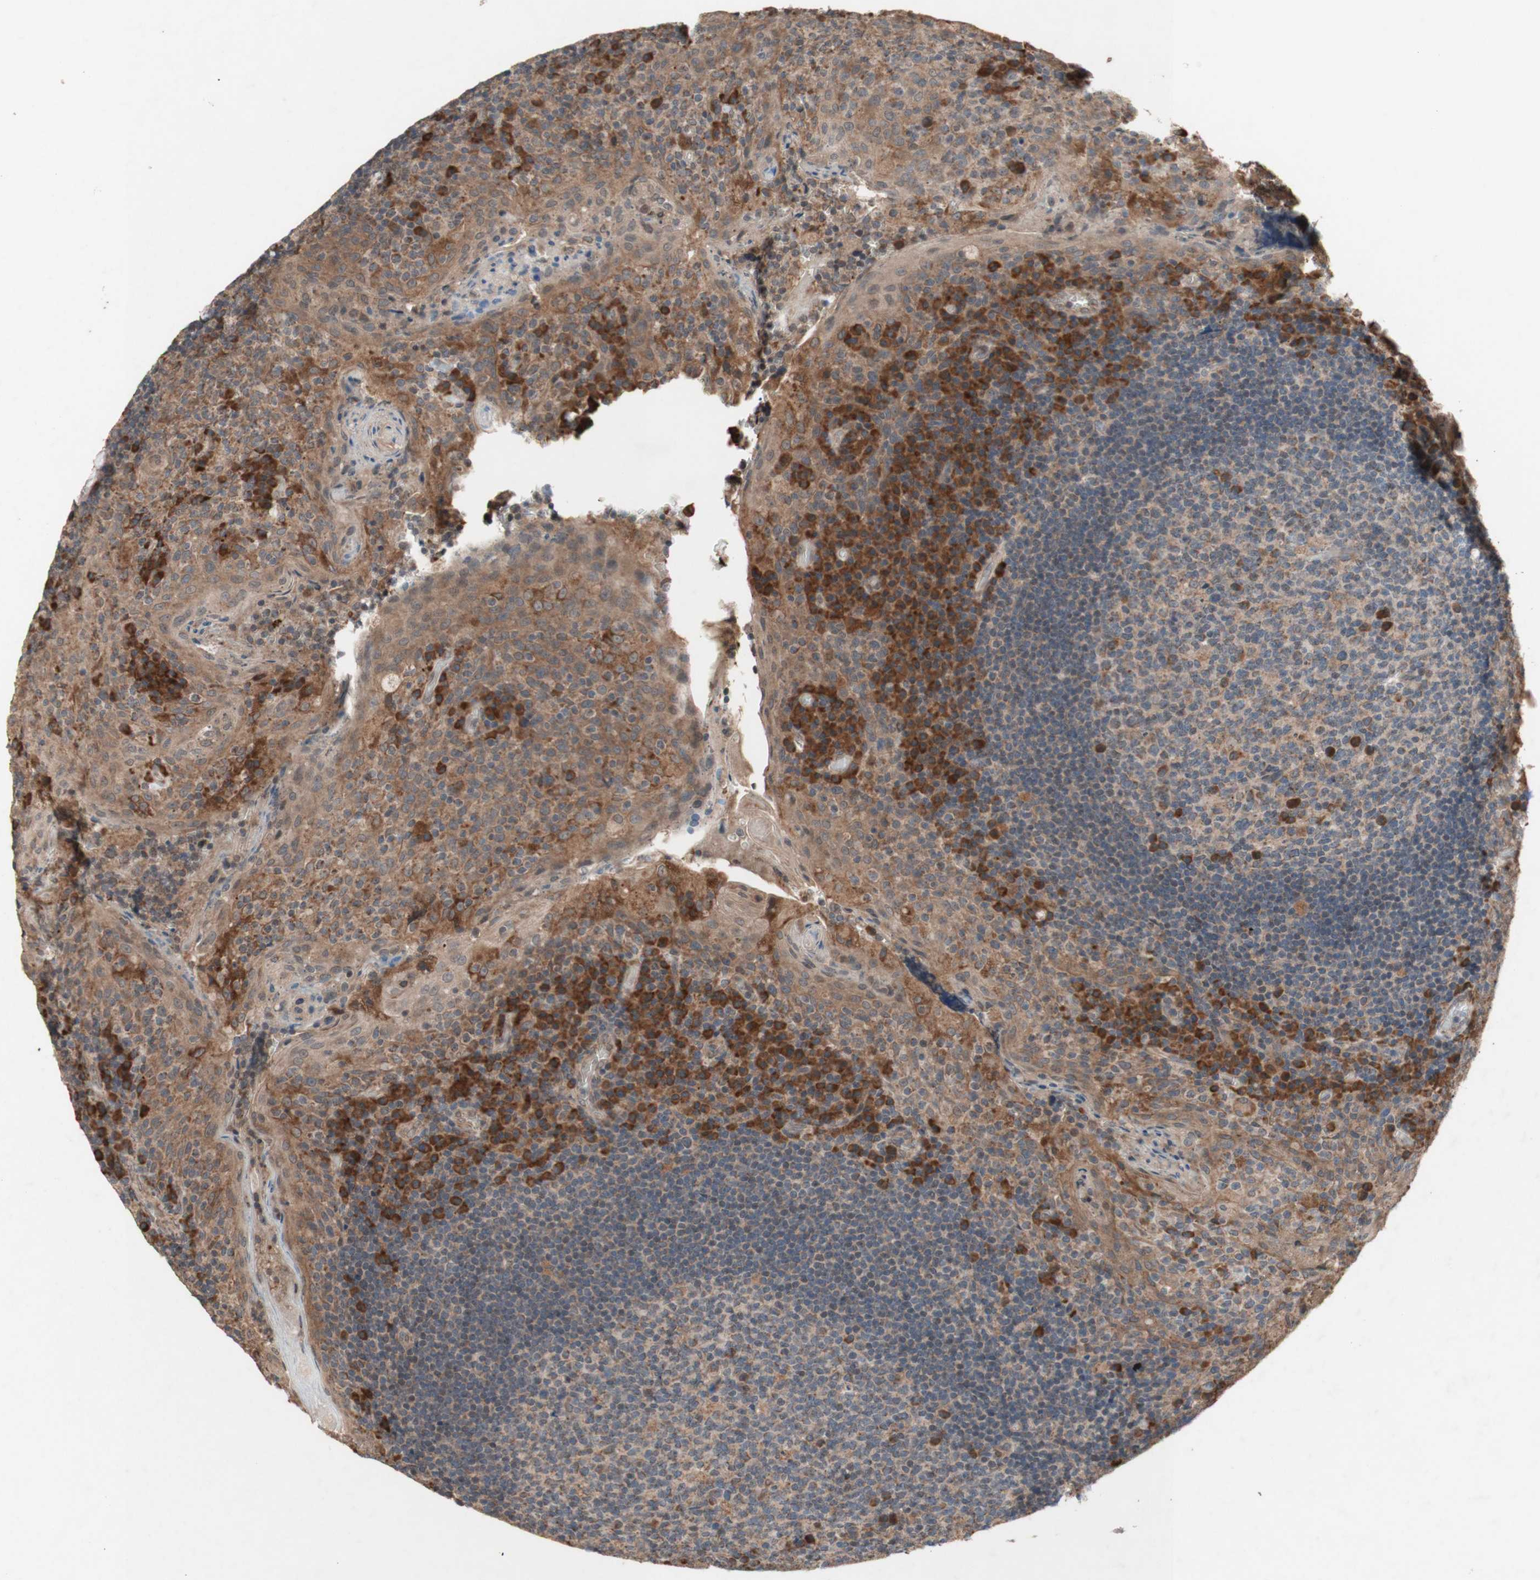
{"staining": {"intensity": "moderate", "quantity": ">75%", "location": "cytoplasmic/membranous"}, "tissue": "tonsil", "cell_type": "Germinal center cells", "image_type": "normal", "snomed": [{"axis": "morphology", "description": "Normal tissue, NOS"}, {"axis": "topography", "description": "Tonsil"}], "caption": "Immunohistochemical staining of benign tonsil exhibits >75% levels of moderate cytoplasmic/membranous protein staining in about >75% of germinal center cells. The protein is stained brown, and the nuclei are stained in blue (DAB (3,3'-diaminobenzidine) IHC with brightfield microscopy, high magnification).", "gene": "DDOST", "patient": {"sex": "male", "age": 17}}